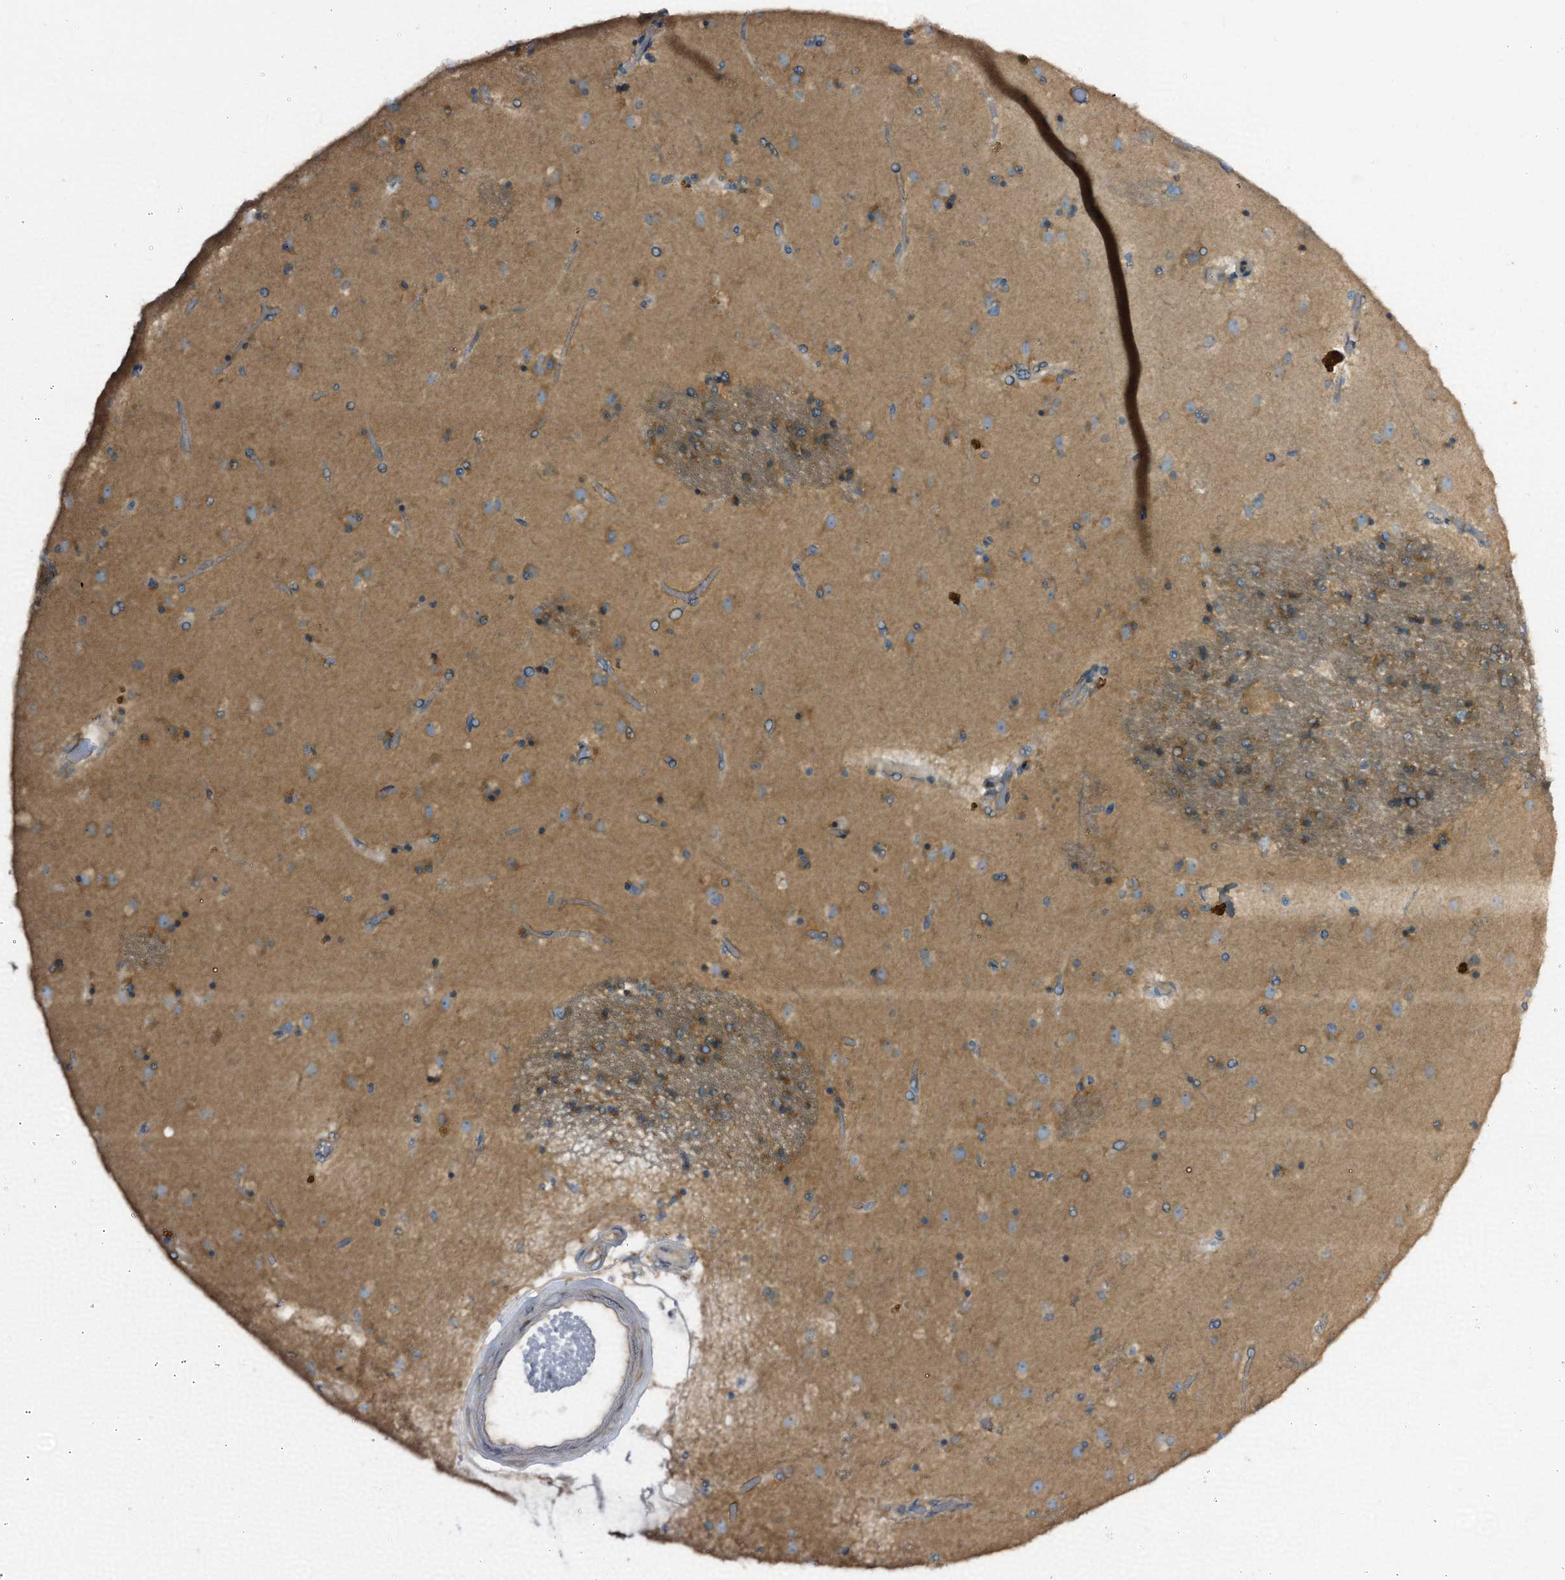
{"staining": {"intensity": "moderate", "quantity": "<25%", "location": "cytoplasmic/membranous"}, "tissue": "caudate", "cell_type": "Glial cells", "image_type": "normal", "snomed": [{"axis": "morphology", "description": "Normal tissue, NOS"}, {"axis": "topography", "description": "Lateral ventricle wall"}], "caption": "Immunohistochemical staining of benign caudate exhibits <25% levels of moderate cytoplasmic/membranous protein positivity in approximately <25% of glial cells. The protein is shown in brown color, while the nuclei are stained blue.", "gene": "STARD13", "patient": {"sex": "male", "age": 70}}